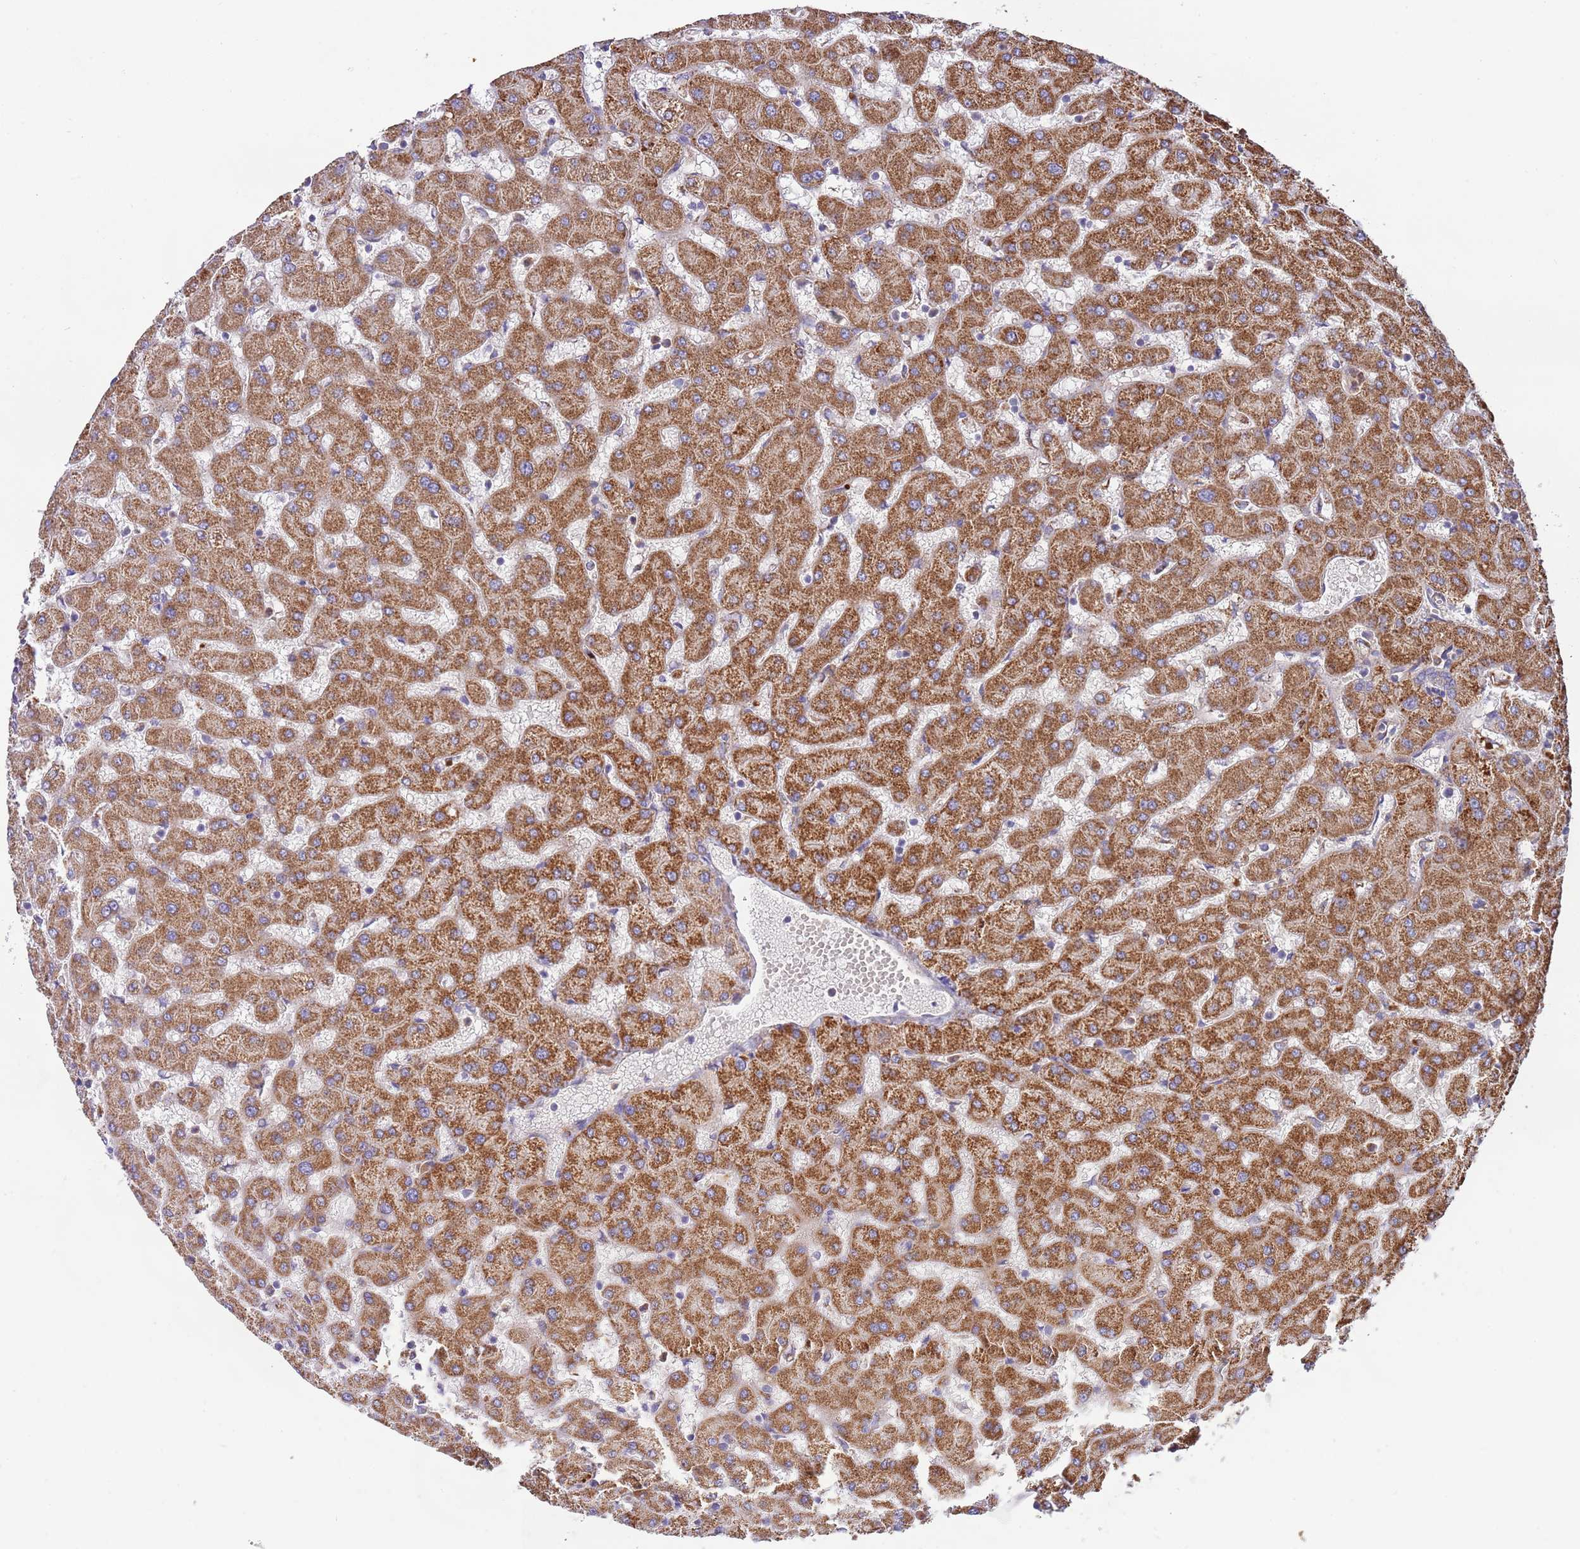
{"staining": {"intensity": "negative", "quantity": "none", "location": "none"}, "tissue": "liver", "cell_type": "Cholangiocytes", "image_type": "normal", "snomed": [{"axis": "morphology", "description": "Normal tissue, NOS"}, {"axis": "topography", "description": "Liver"}], "caption": "Immunohistochemistry (IHC) histopathology image of unremarkable liver stained for a protein (brown), which shows no positivity in cholangiocytes. The staining is performed using DAB brown chromogen with nuclei counter-stained in using hematoxylin.", "gene": "DOCK6", "patient": {"sex": "female", "age": 63}}